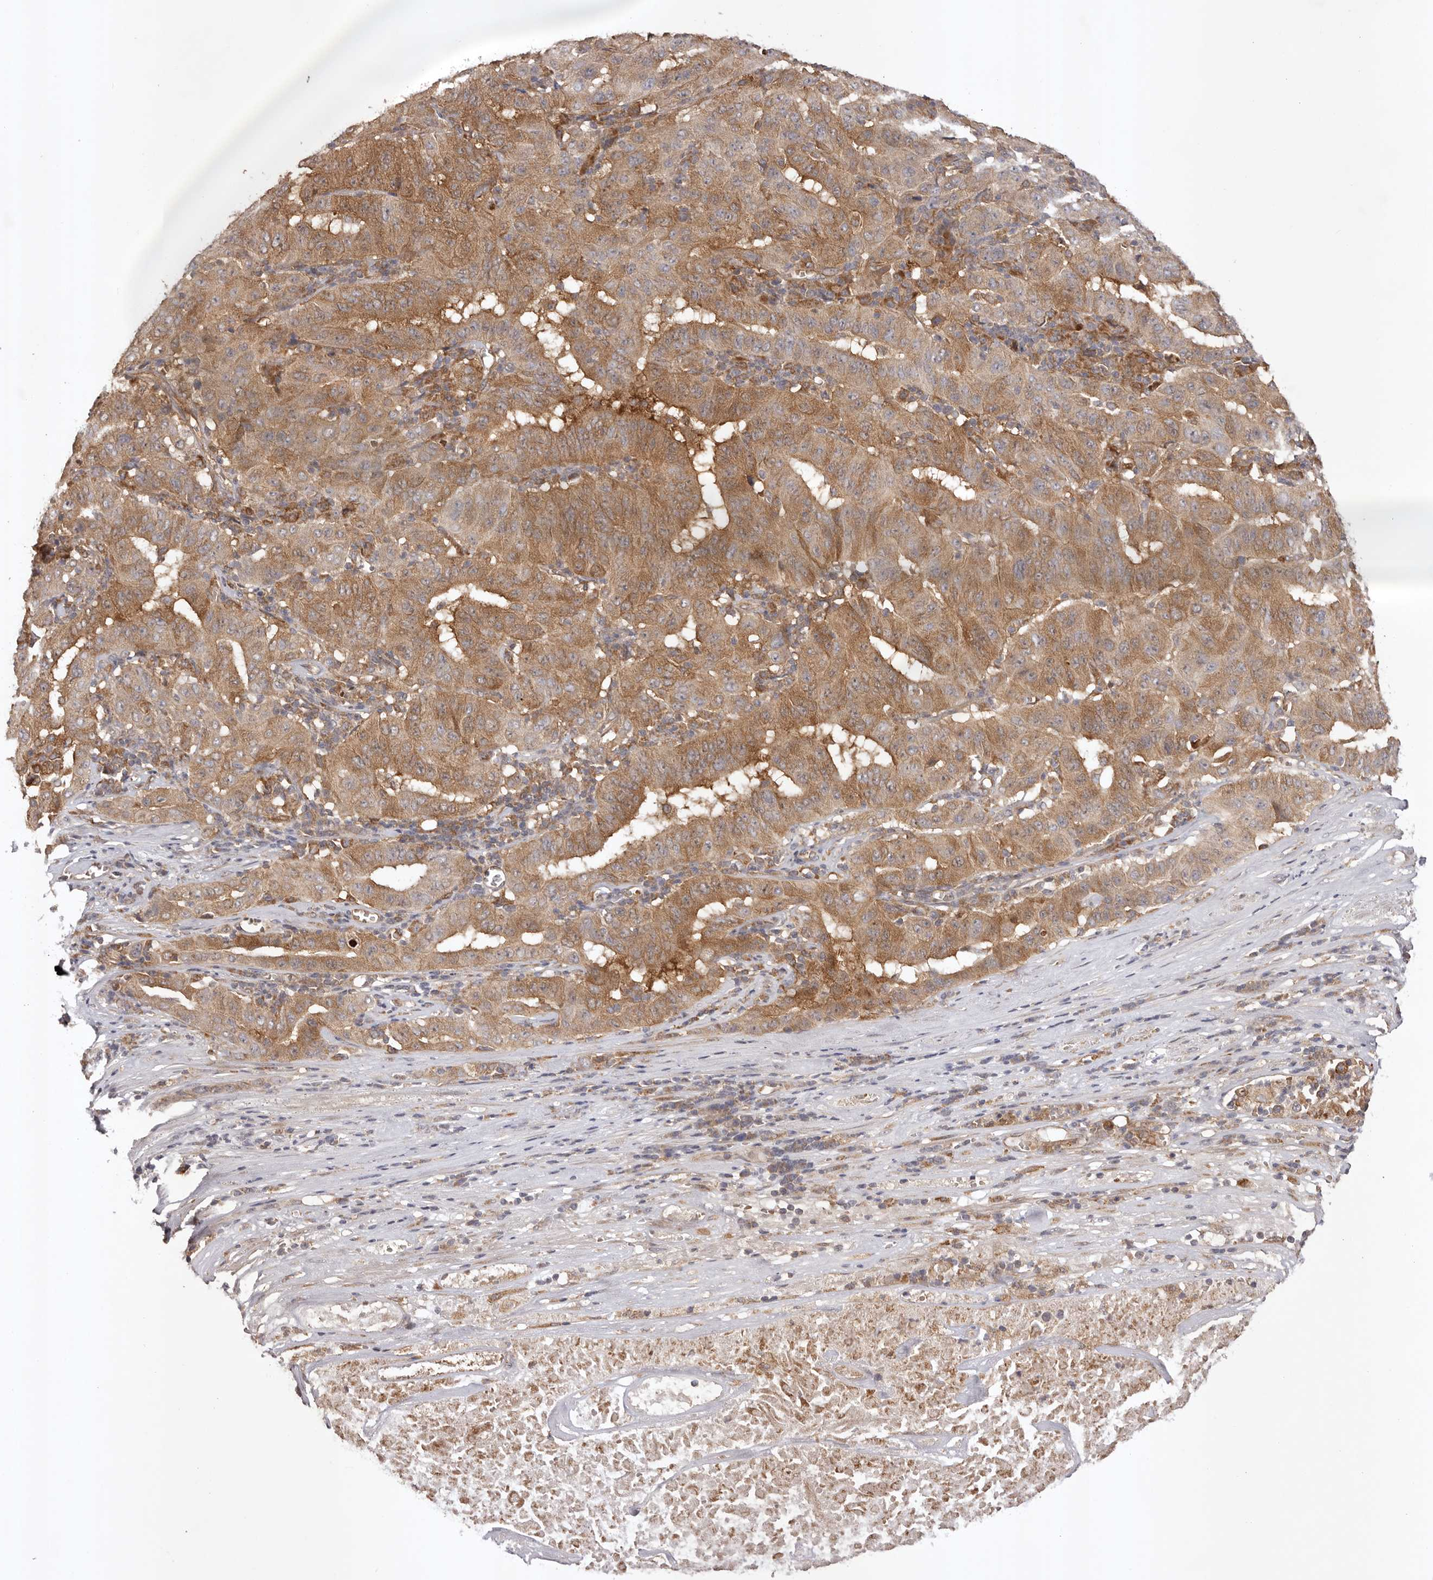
{"staining": {"intensity": "moderate", "quantity": ">75%", "location": "cytoplasmic/membranous"}, "tissue": "pancreatic cancer", "cell_type": "Tumor cells", "image_type": "cancer", "snomed": [{"axis": "morphology", "description": "Adenocarcinoma, NOS"}, {"axis": "topography", "description": "Pancreas"}], "caption": "About >75% of tumor cells in human pancreatic cancer (adenocarcinoma) reveal moderate cytoplasmic/membranous protein positivity as visualized by brown immunohistochemical staining.", "gene": "UBR2", "patient": {"sex": "male", "age": 63}}